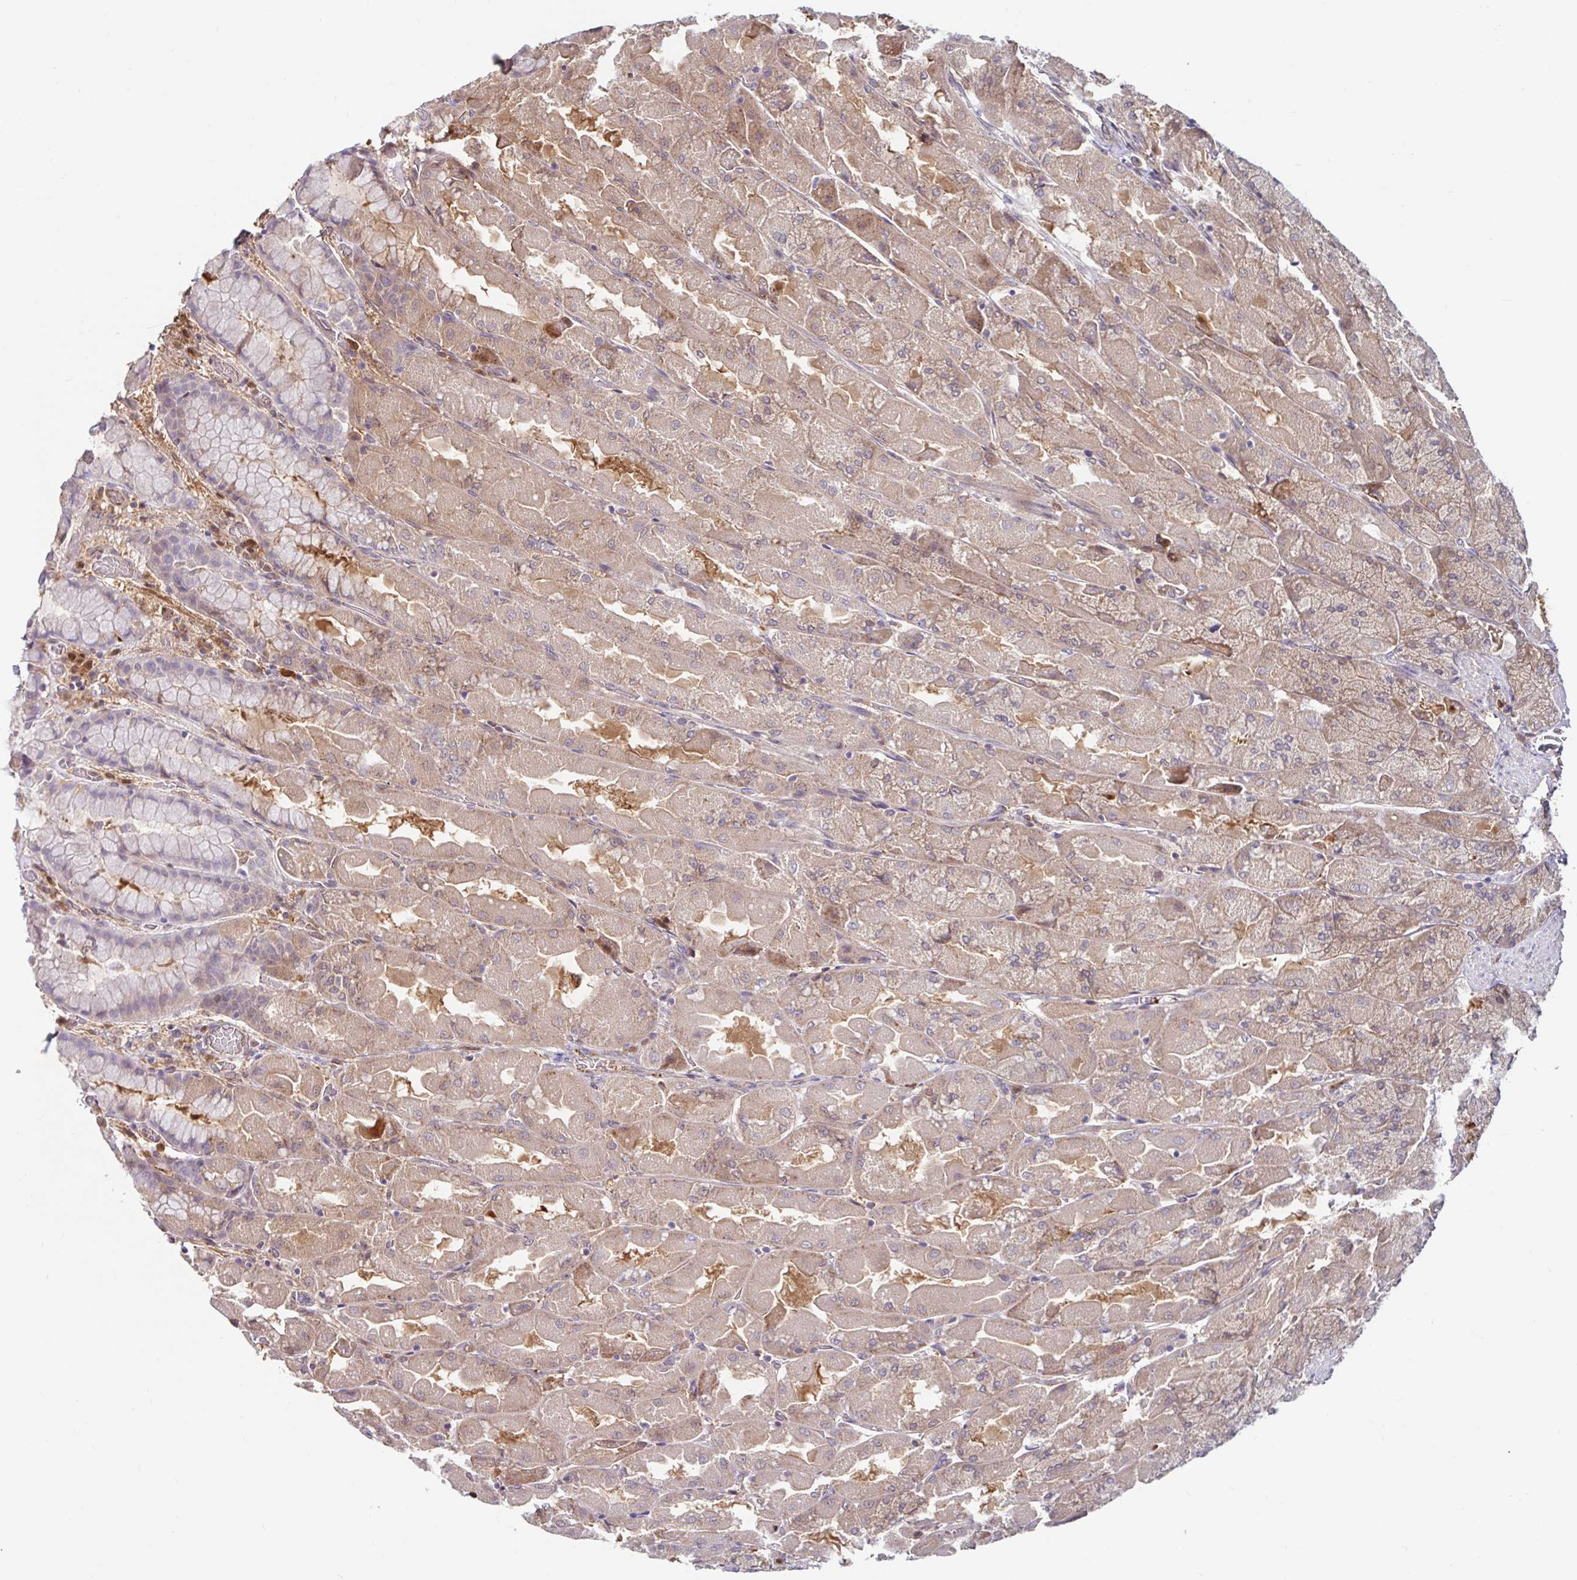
{"staining": {"intensity": "moderate", "quantity": ">75%", "location": "cytoplasmic/membranous"}, "tissue": "stomach", "cell_type": "Glandular cells", "image_type": "normal", "snomed": [{"axis": "morphology", "description": "Normal tissue, NOS"}, {"axis": "topography", "description": "Stomach"}], "caption": "A brown stain highlights moderate cytoplasmic/membranous staining of a protein in glandular cells of benign human stomach.", "gene": "BLVRA", "patient": {"sex": "female", "age": 61}}